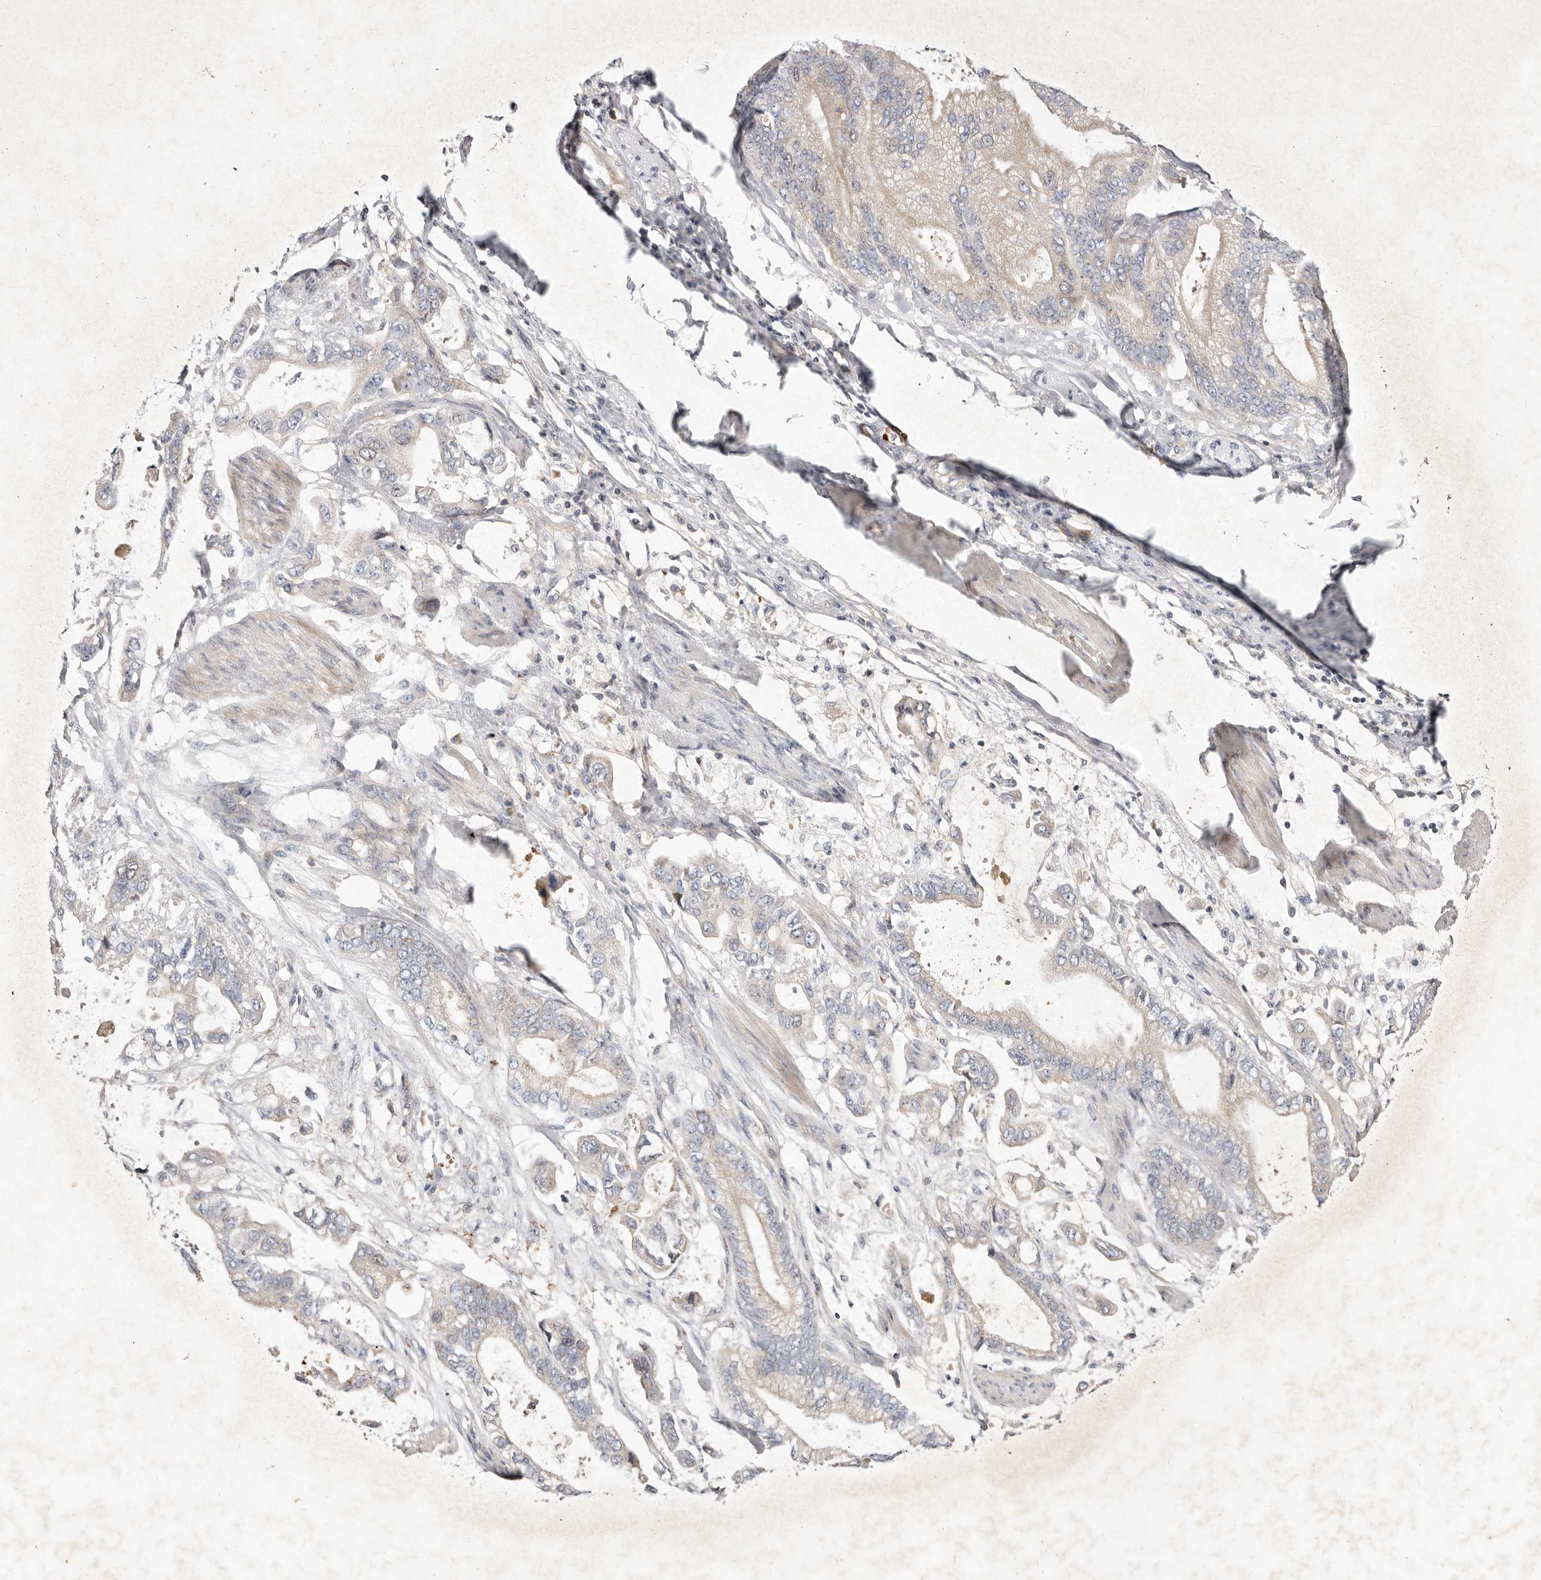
{"staining": {"intensity": "weak", "quantity": "<25%", "location": "cytoplasmic/membranous"}, "tissue": "stomach cancer", "cell_type": "Tumor cells", "image_type": "cancer", "snomed": [{"axis": "morphology", "description": "Normal tissue, NOS"}, {"axis": "morphology", "description": "Adenocarcinoma, NOS"}, {"axis": "topography", "description": "Stomach"}], "caption": "The immunohistochemistry (IHC) photomicrograph has no significant expression in tumor cells of adenocarcinoma (stomach) tissue. Brightfield microscopy of immunohistochemistry stained with DAB (brown) and hematoxylin (blue), captured at high magnification.", "gene": "SLC25A20", "patient": {"sex": "male", "age": 62}}